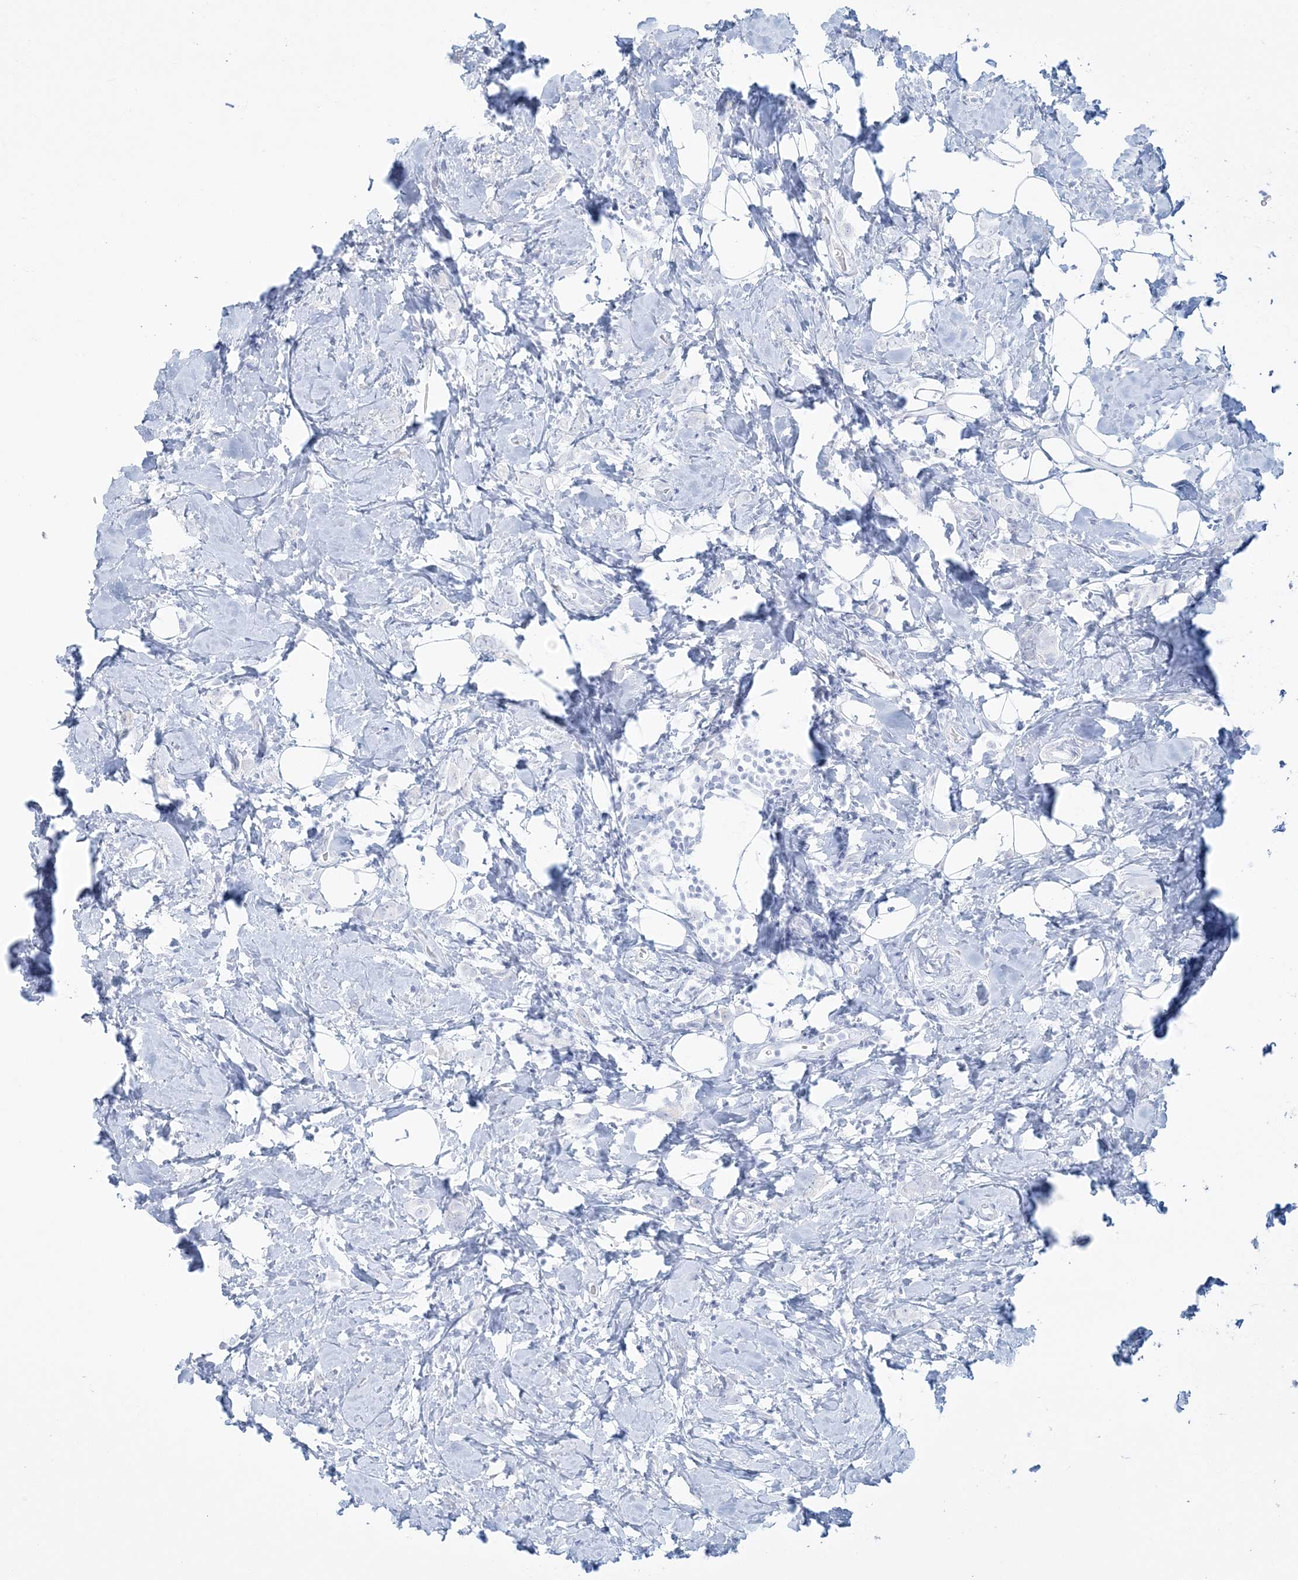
{"staining": {"intensity": "negative", "quantity": "none", "location": "none"}, "tissue": "breast cancer", "cell_type": "Tumor cells", "image_type": "cancer", "snomed": [{"axis": "morphology", "description": "Lobular carcinoma"}, {"axis": "topography", "description": "Breast"}], "caption": "High magnification brightfield microscopy of breast cancer (lobular carcinoma) stained with DAB (3,3'-diaminobenzidine) (brown) and counterstained with hematoxylin (blue): tumor cells show no significant staining. The staining was performed using DAB (3,3'-diaminobenzidine) to visualize the protein expression in brown, while the nuclei were stained in blue with hematoxylin (Magnification: 20x).", "gene": "ADGB", "patient": {"sex": "female", "age": 47}}